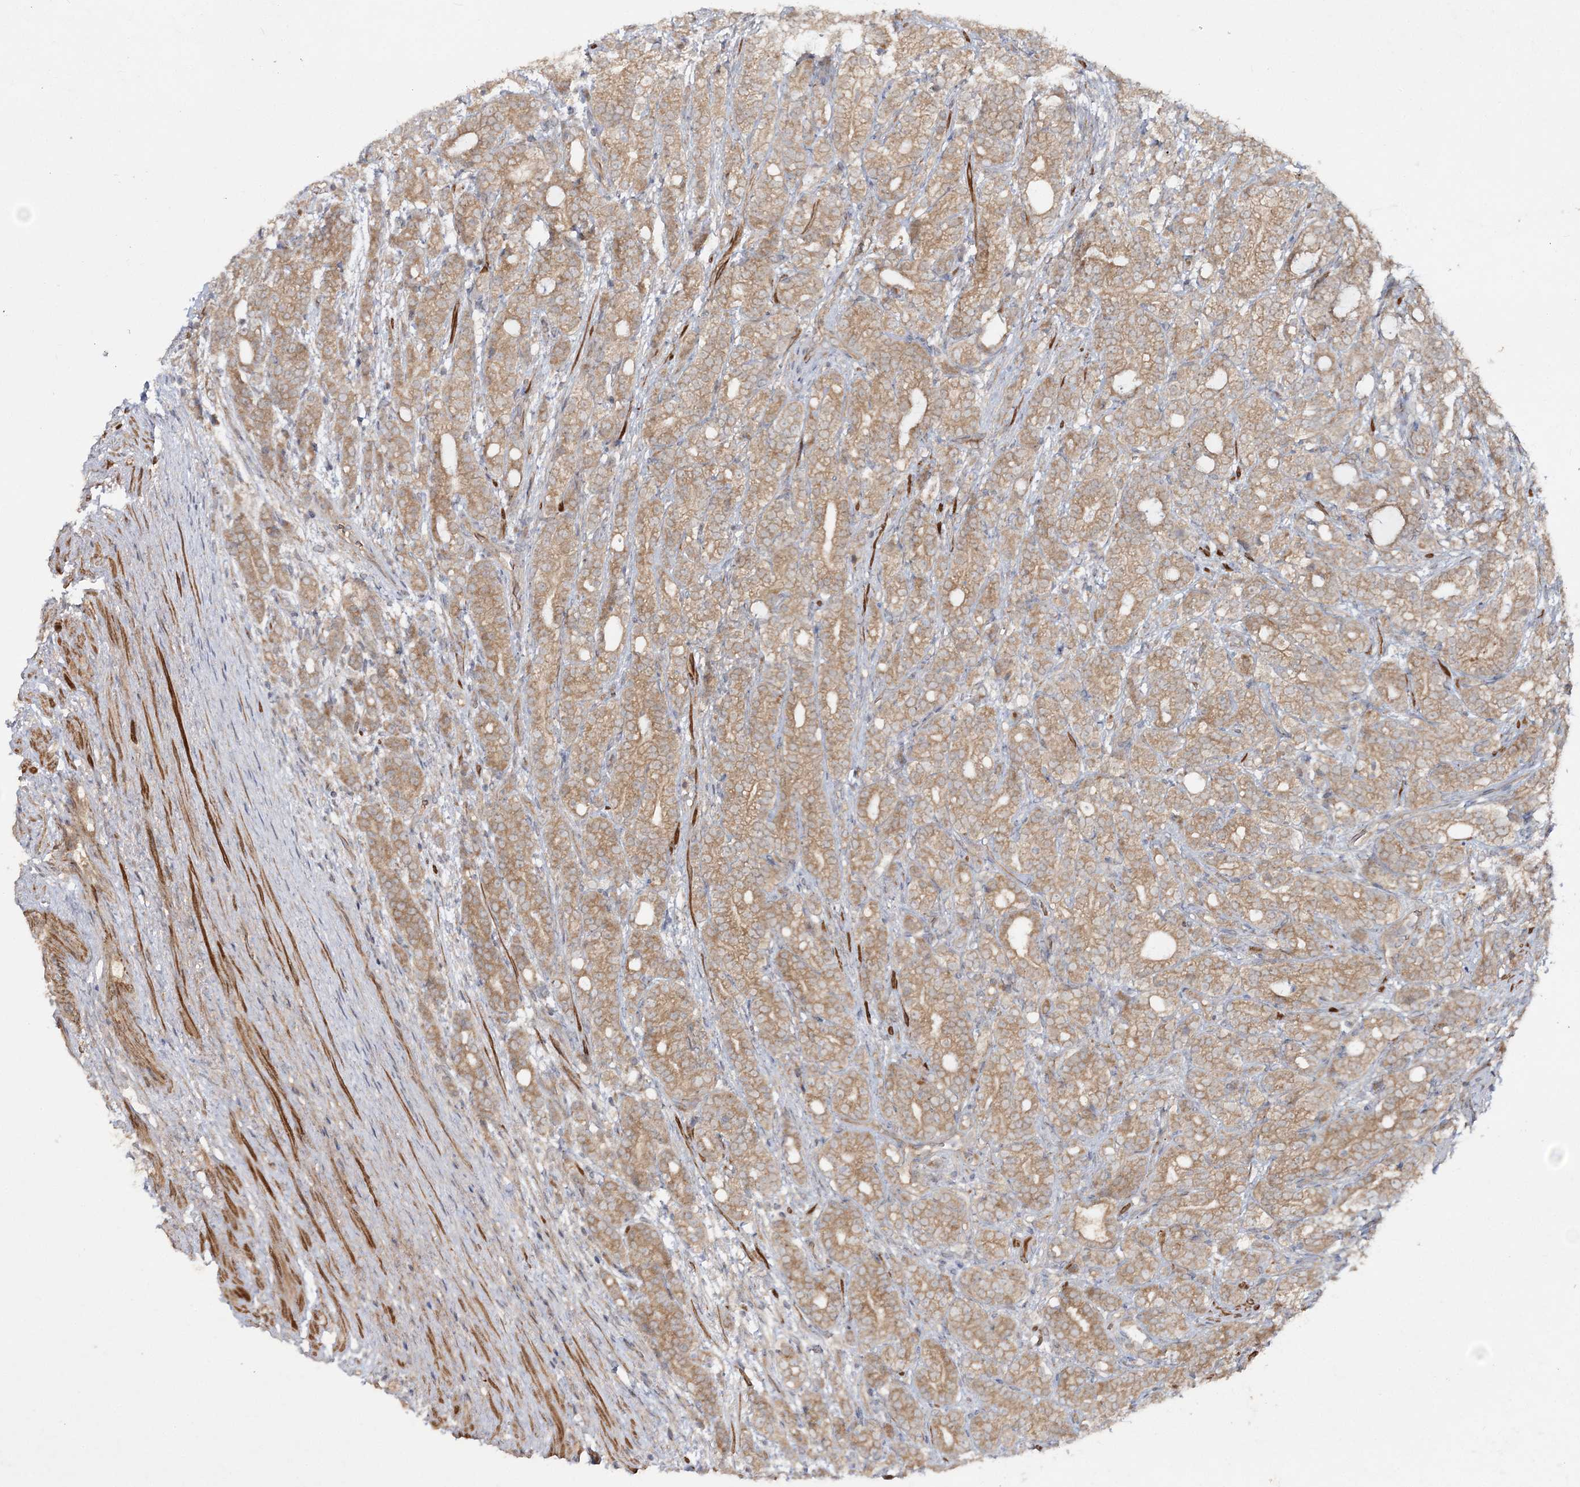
{"staining": {"intensity": "moderate", "quantity": ">75%", "location": "cytoplasmic/membranous"}, "tissue": "prostate cancer", "cell_type": "Tumor cells", "image_type": "cancer", "snomed": [{"axis": "morphology", "description": "Adenocarcinoma, High grade"}, {"axis": "topography", "description": "Prostate"}], "caption": "Immunohistochemical staining of prostate cancer (adenocarcinoma (high-grade)) exhibits moderate cytoplasmic/membranous protein expression in about >75% of tumor cells.", "gene": "MOCS2", "patient": {"sex": "male", "age": 57}}